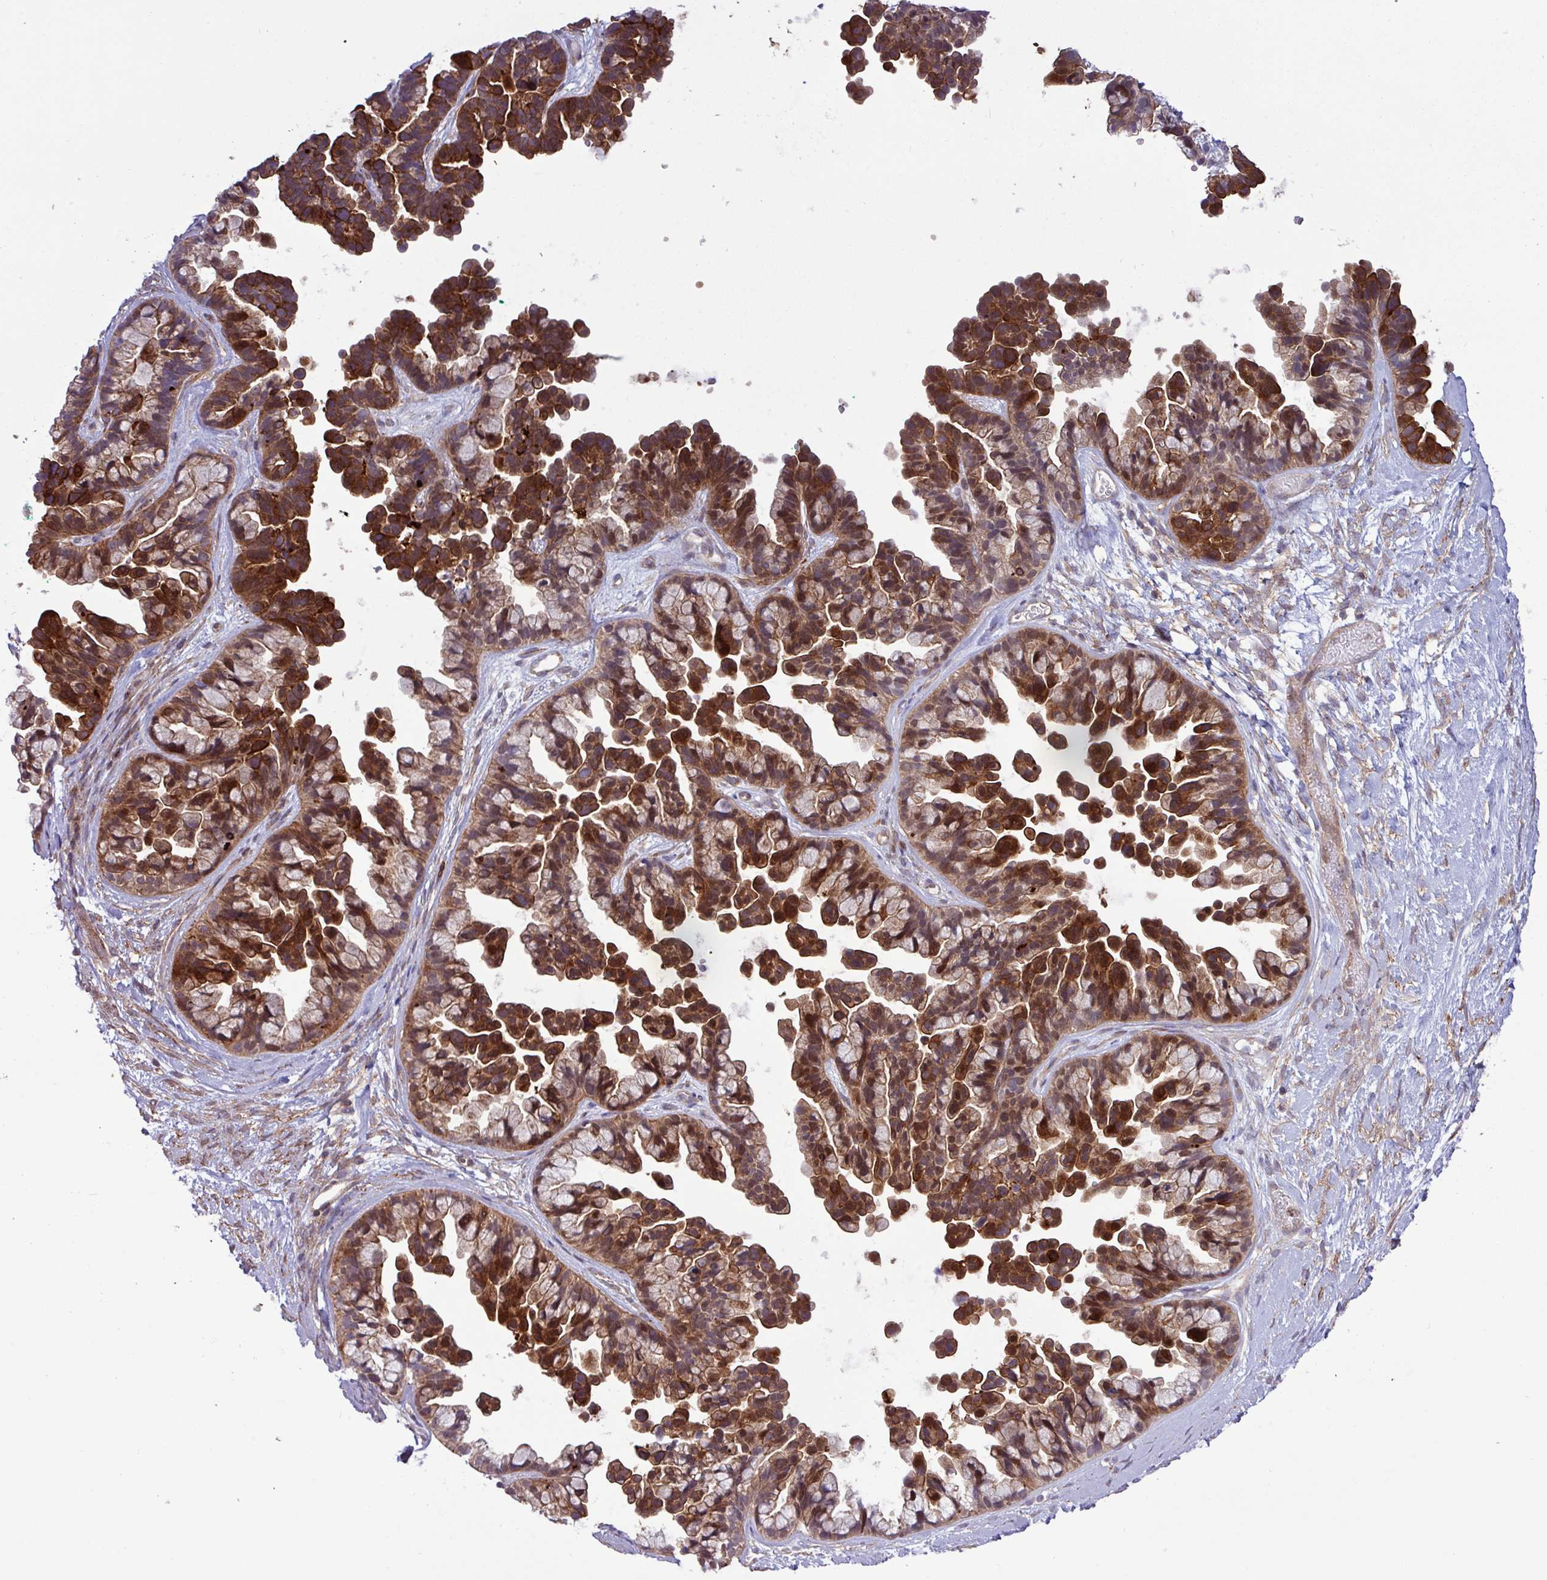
{"staining": {"intensity": "strong", "quantity": ">75%", "location": "cytoplasmic/membranous,nuclear"}, "tissue": "ovarian cancer", "cell_type": "Tumor cells", "image_type": "cancer", "snomed": [{"axis": "morphology", "description": "Cystadenocarcinoma, serous, NOS"}, {"axis": "topography", "description": "Ovary"}], "caption": "The histopathology image demonstrates staining of ovarian cancer (serous cystadenocarcinoma), revealing strong cytoplasmic/membranous and nuclear protein positivity (brown color) within tumor cells.", "gene": "CNTRL", "patient": {"sex": "female", "age": 56}}